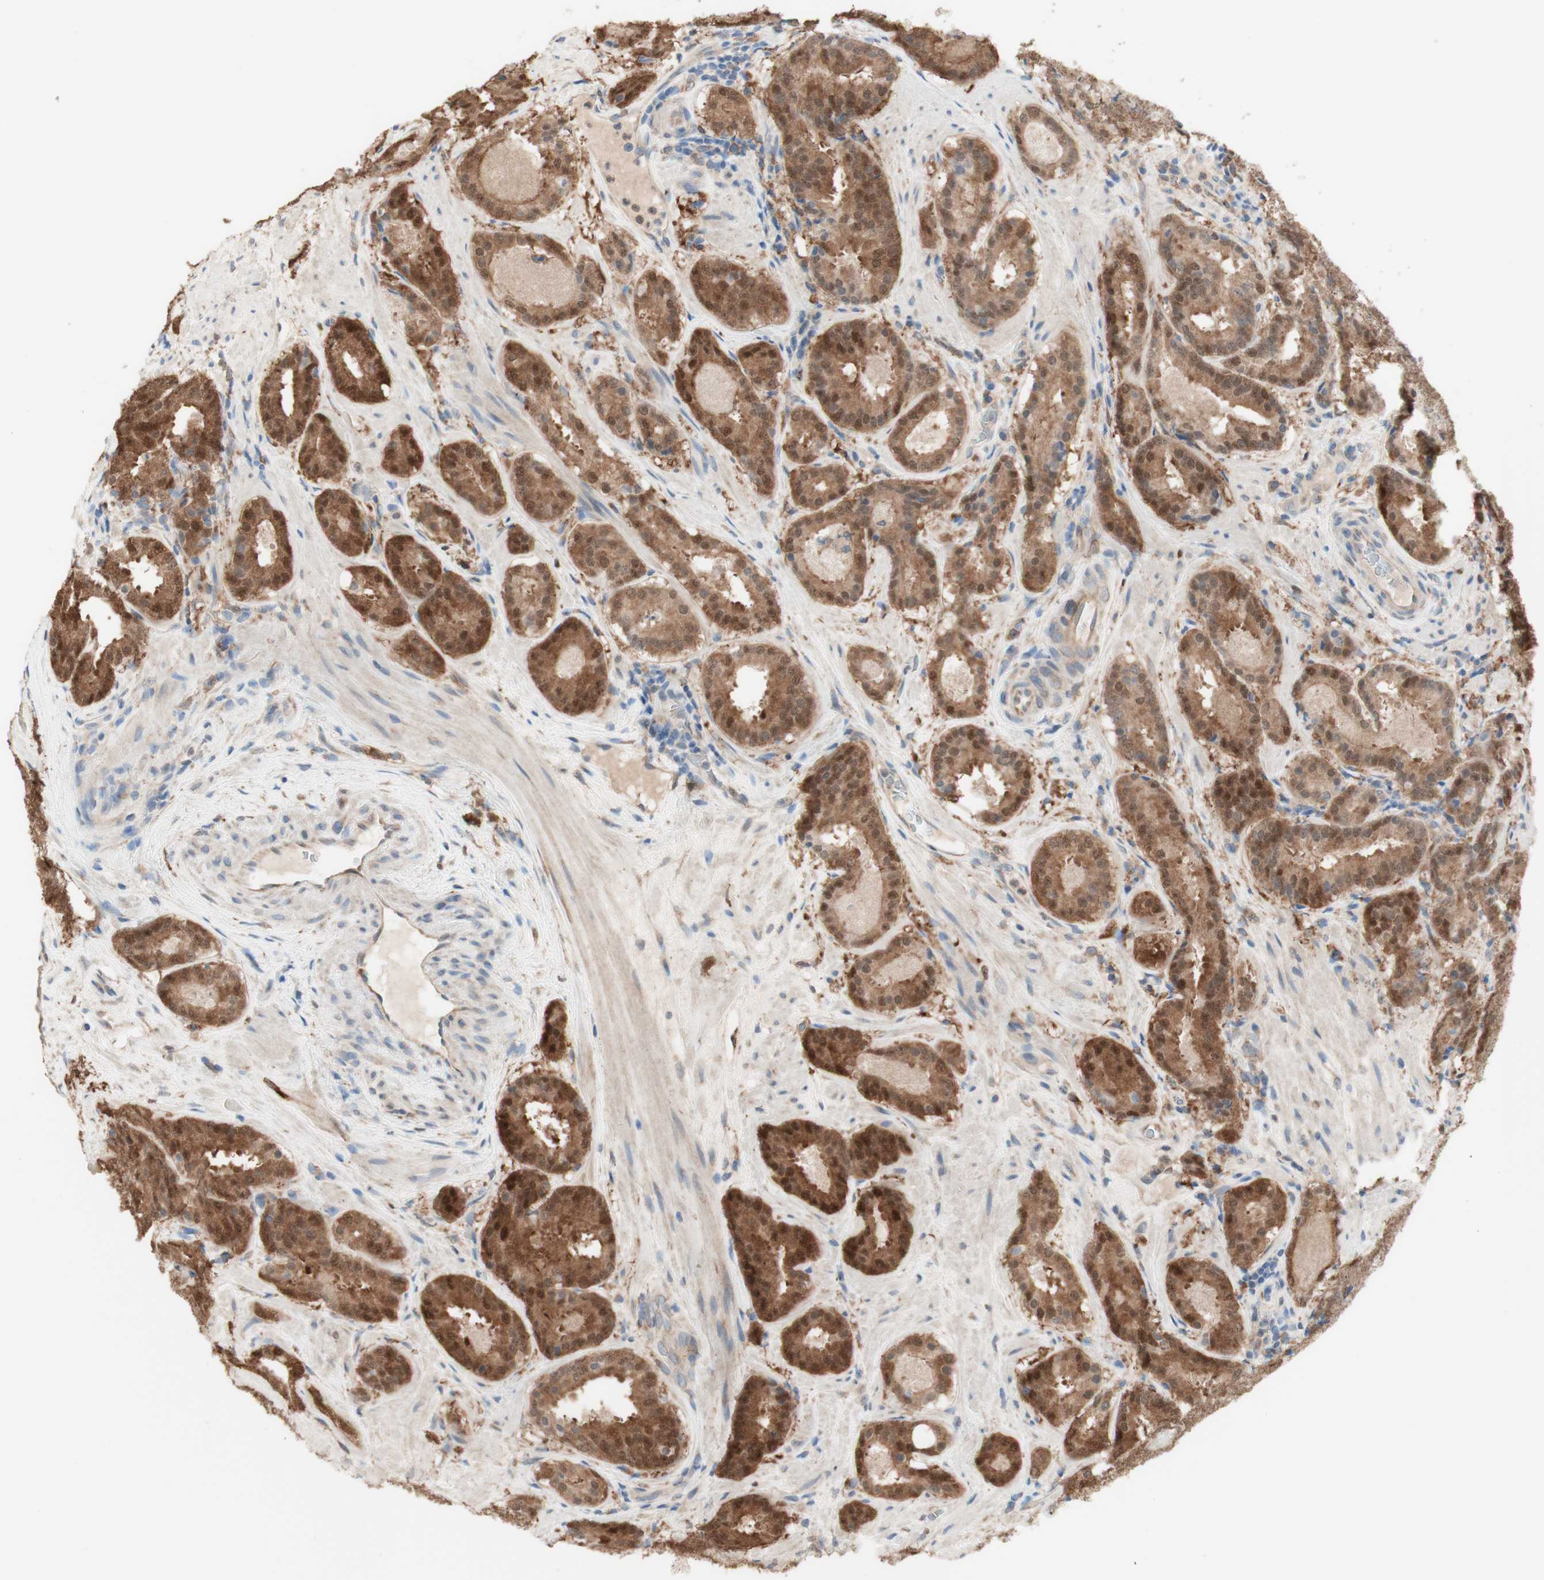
{"staining": {"intensity": "moderate", "quantity": ">75%", "location": "cytoplasmic/membranous,nuclear"}, "tissue": "prostate cancer", "cell_type": "Tumor cells", "image_type": "cancer", "snomed": [{"axis": "morphology", "description": "Adenocarcinoma, Low grade"}, {"axis": "topography", "description": "Prostate"}], "caption": "Protein staining demonstrates moderate cytoplasmic/membranous and nuclear expression in approximately >75% of tumor cells in prostate adenocarcinoma (low-grade).", "gene": "COMT", "patient": {"sex": "male", "age": 69}}